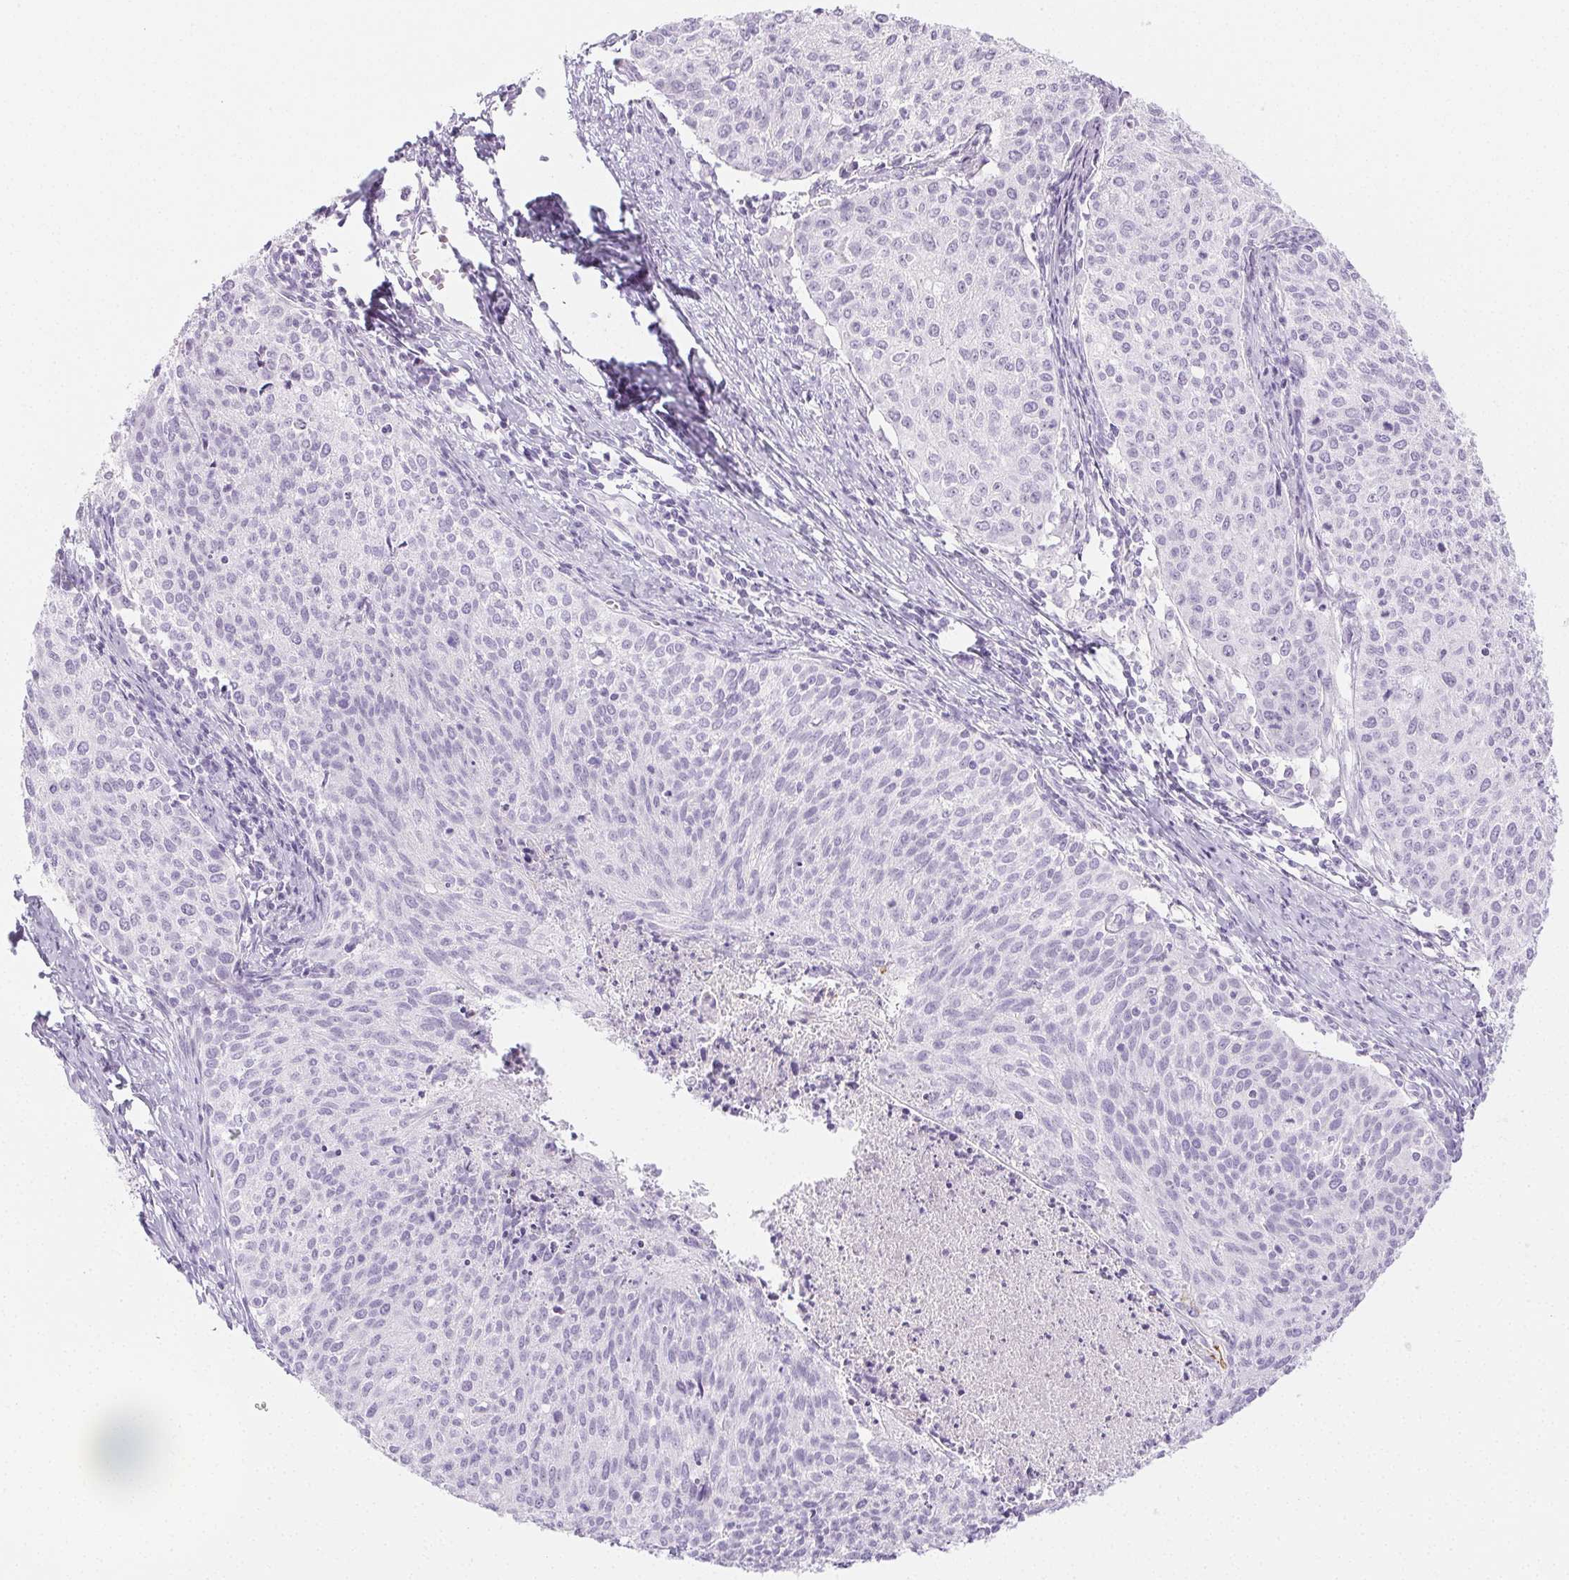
{"staining": {"intensity": "negative", "quantity": "none", "location": "none"}, "tissue": "cervical cancer", "cell_type": "Tumor cells", "image_type": "cancer", "snomed": [{"axis": "morphology", "description": "Squamous cell carcinoma, NOS"}, {"axis": "topography", "description": "Cervix"}], "caption": "IHC micrograph of human cervical cancer stained for a protein (brown), which reveals no staining in tumor cells. Nuclei are stained in blue.", "gene": "PI3", "patient": {"sex": "female", "age": 38}}